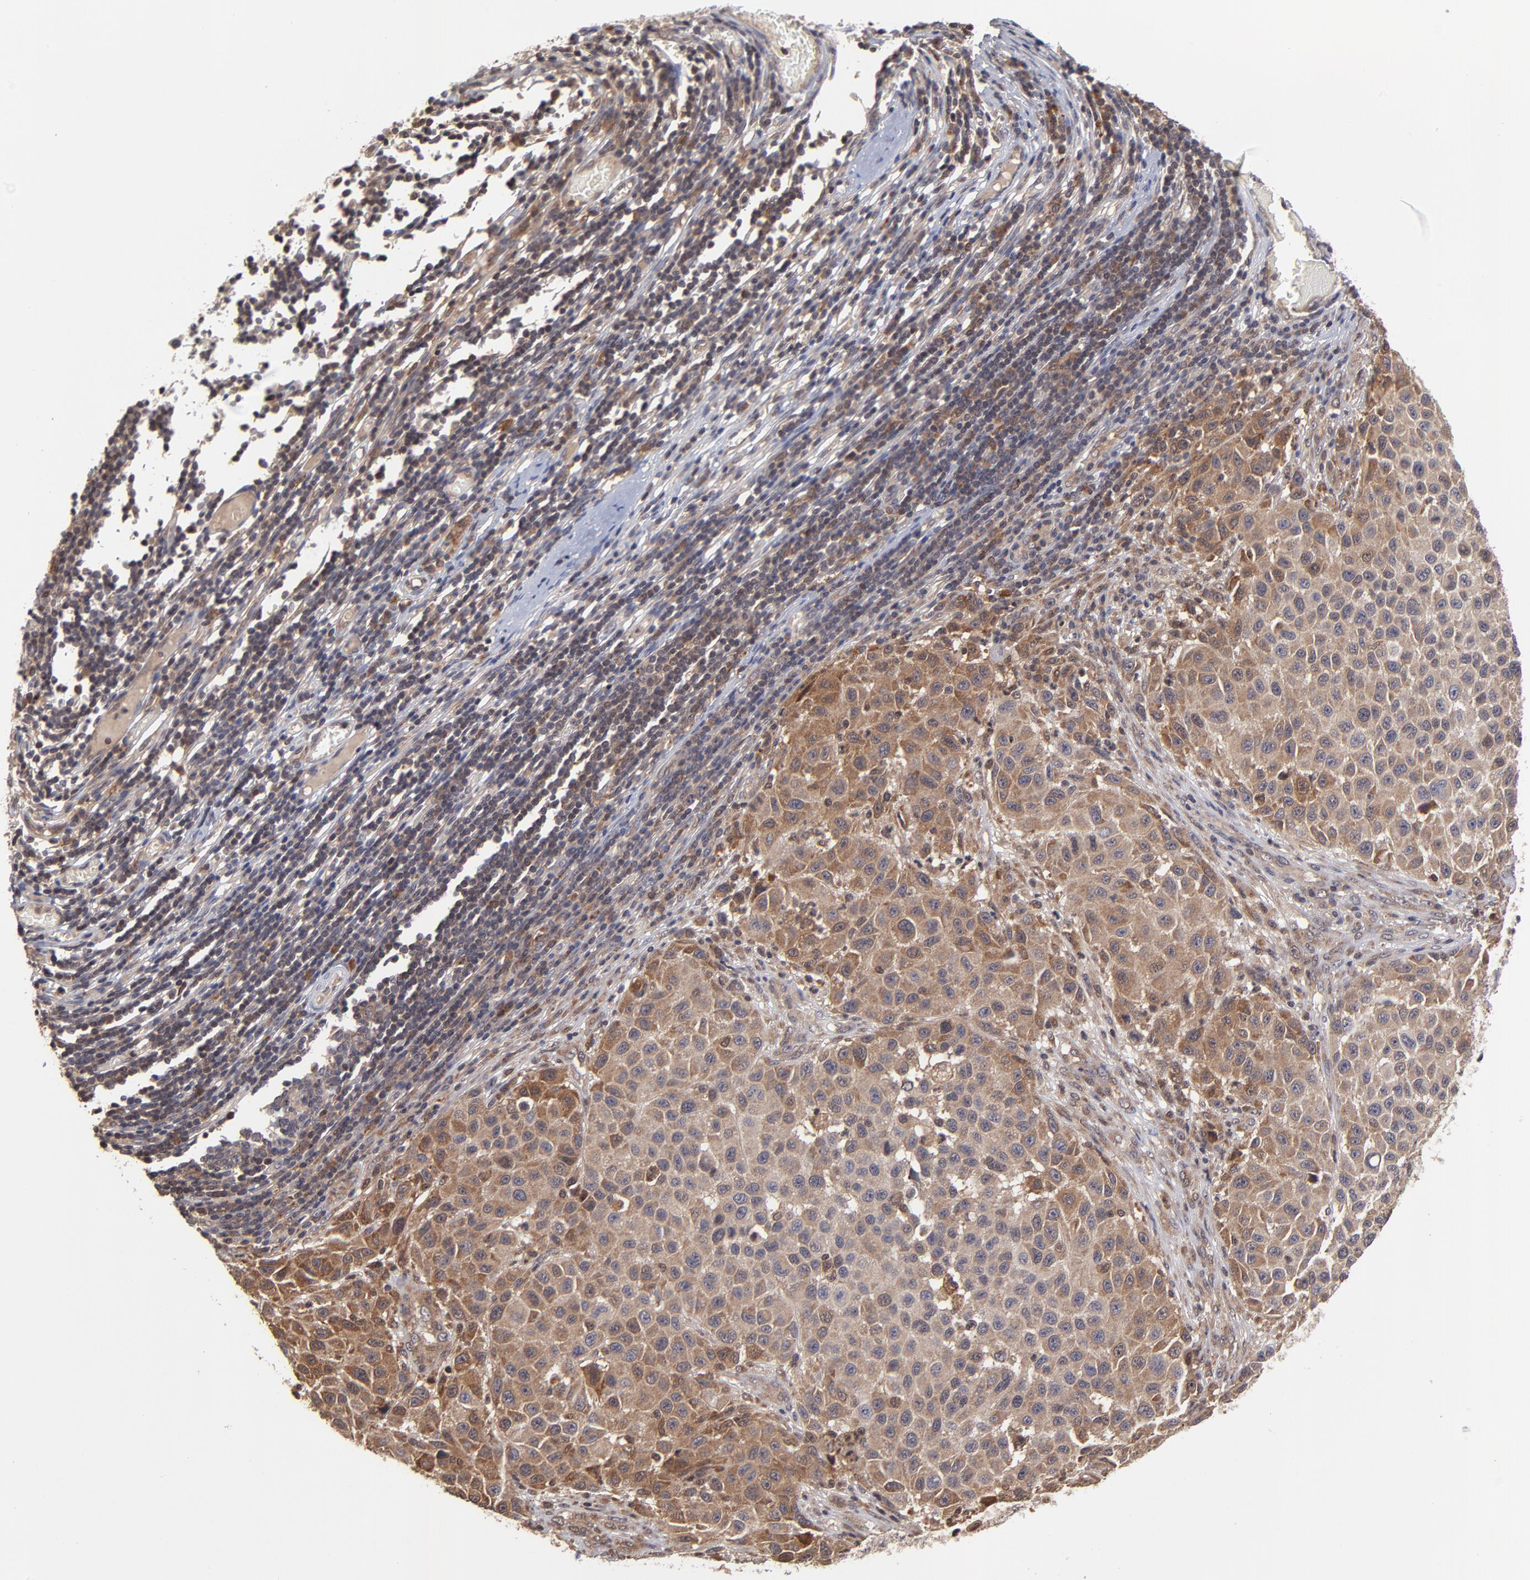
{"staining": {"intensity": "moderate", "quantity": ">75%", "location": "cytoplasmic/membranous"}, "tissue": "melanoma", "cell_type": "Tumor cells", "image_type": "cancer", "snomed": [{"axis": "morphology", "description": "Malignant melanoma, Metastatic site"}, {"axis": "topography", "description": "Lymph node"}], "caption": "Tumor cells exhibit medium levels of moderate cytoplasmic/membranous positivity in approximately >75% of cells in human melanoma.", "gene": "UBE2L6", "patient": {"sex": "male", "age": 61}}